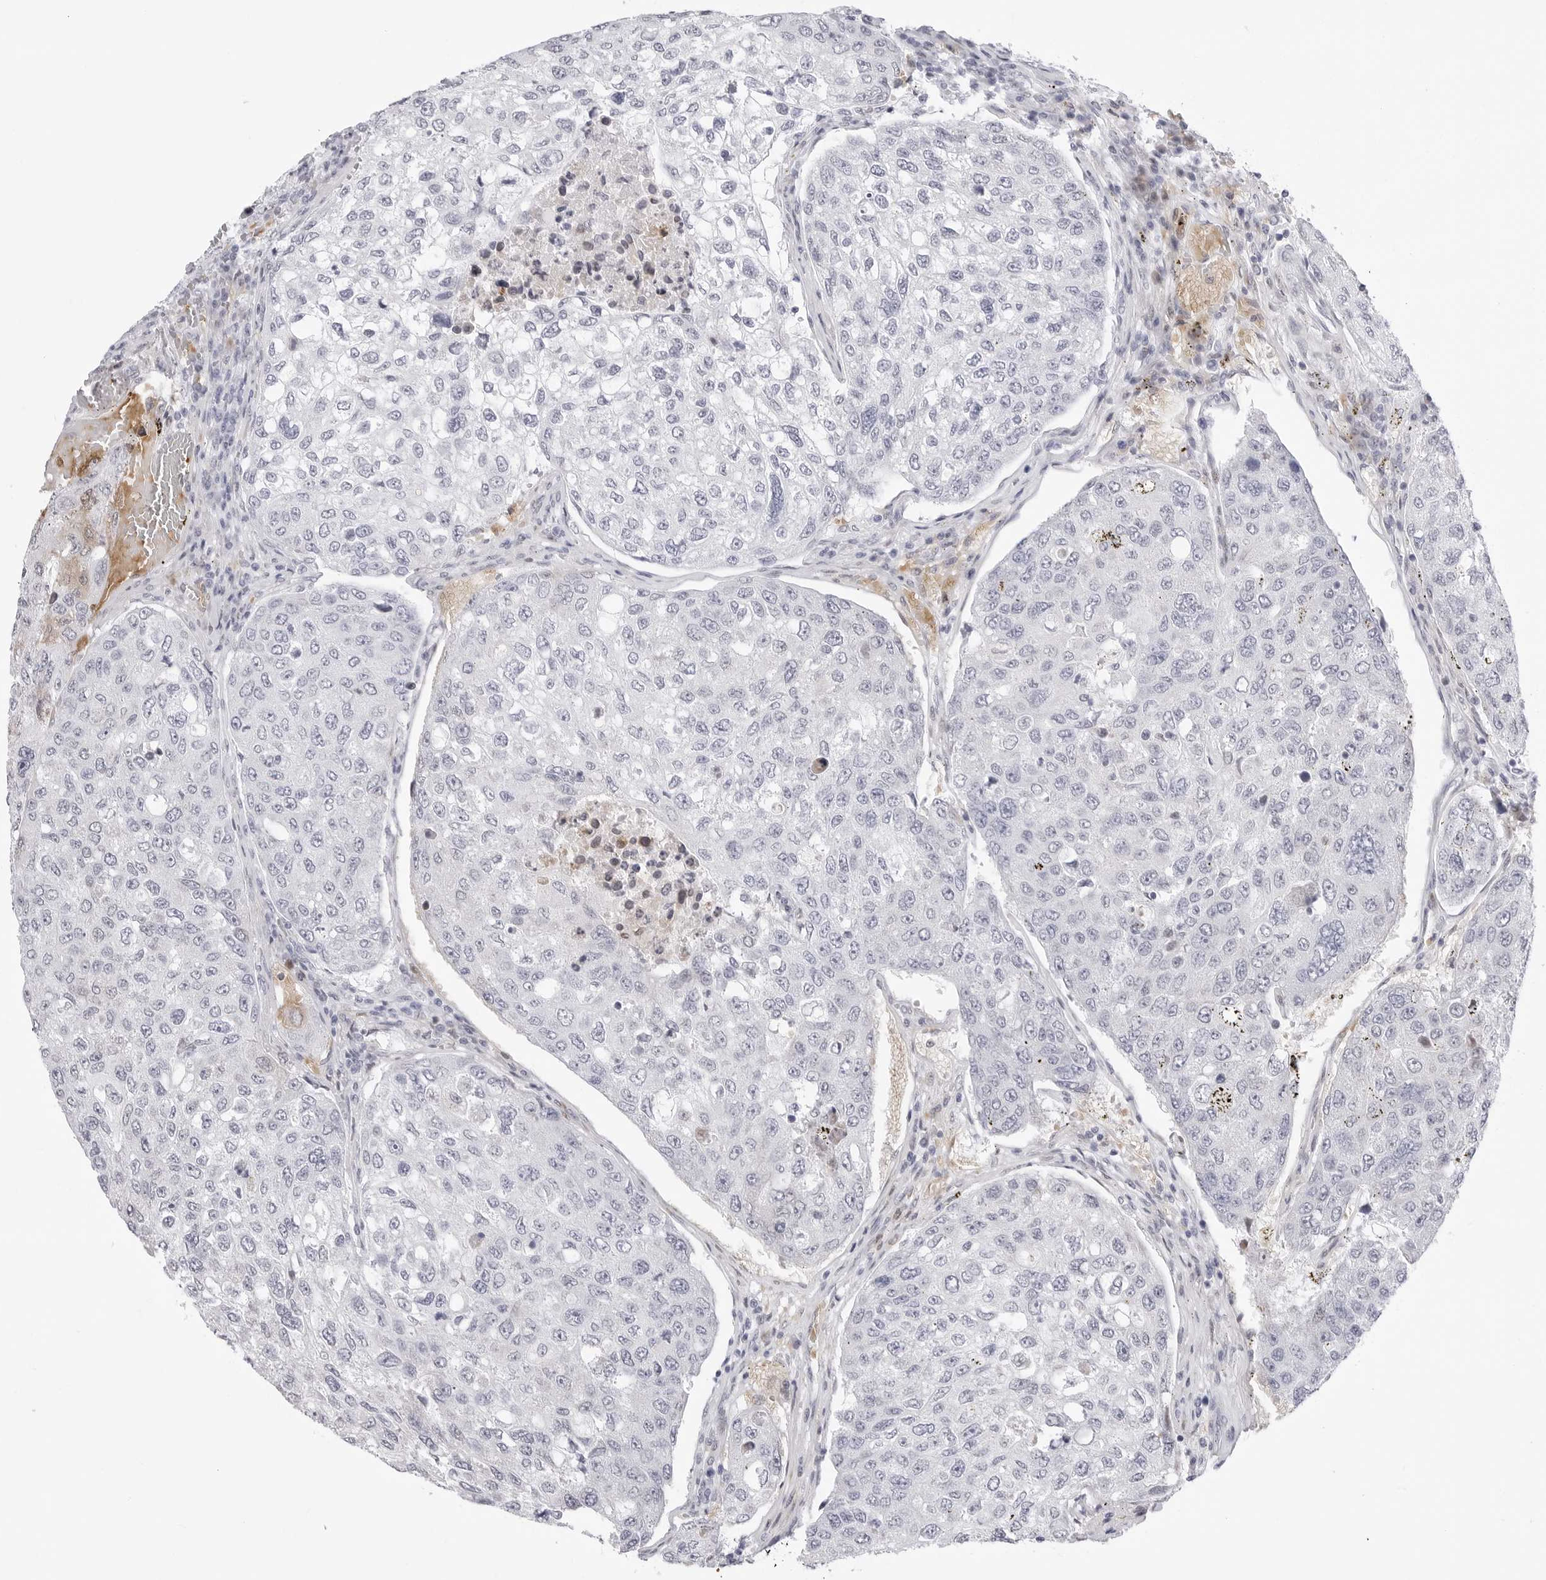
{"staining": {"intensity": "negative", "quantity": "none", "location": "none"}, "tissue": "urothelial cancer", "cell_type": "Tumor cells", "image_type": "cancer", "snomed": [{"axis": "morphology", "description": "Urothelial carcinoma, High grade"}, {"axis": "topography", "description": "Lymph node"}, {"axis": "topography", "description": "Urinary bladder"}], "caption": "IHC histopathology image of neoplastic tissue: human urothelial cancer stained with DAB (3,3'-diaminobenzidine) reveals no significant protein expression in tumor cells.", "gene": "TSSK1B", "patient": {"sex": "male", "age": 51}}